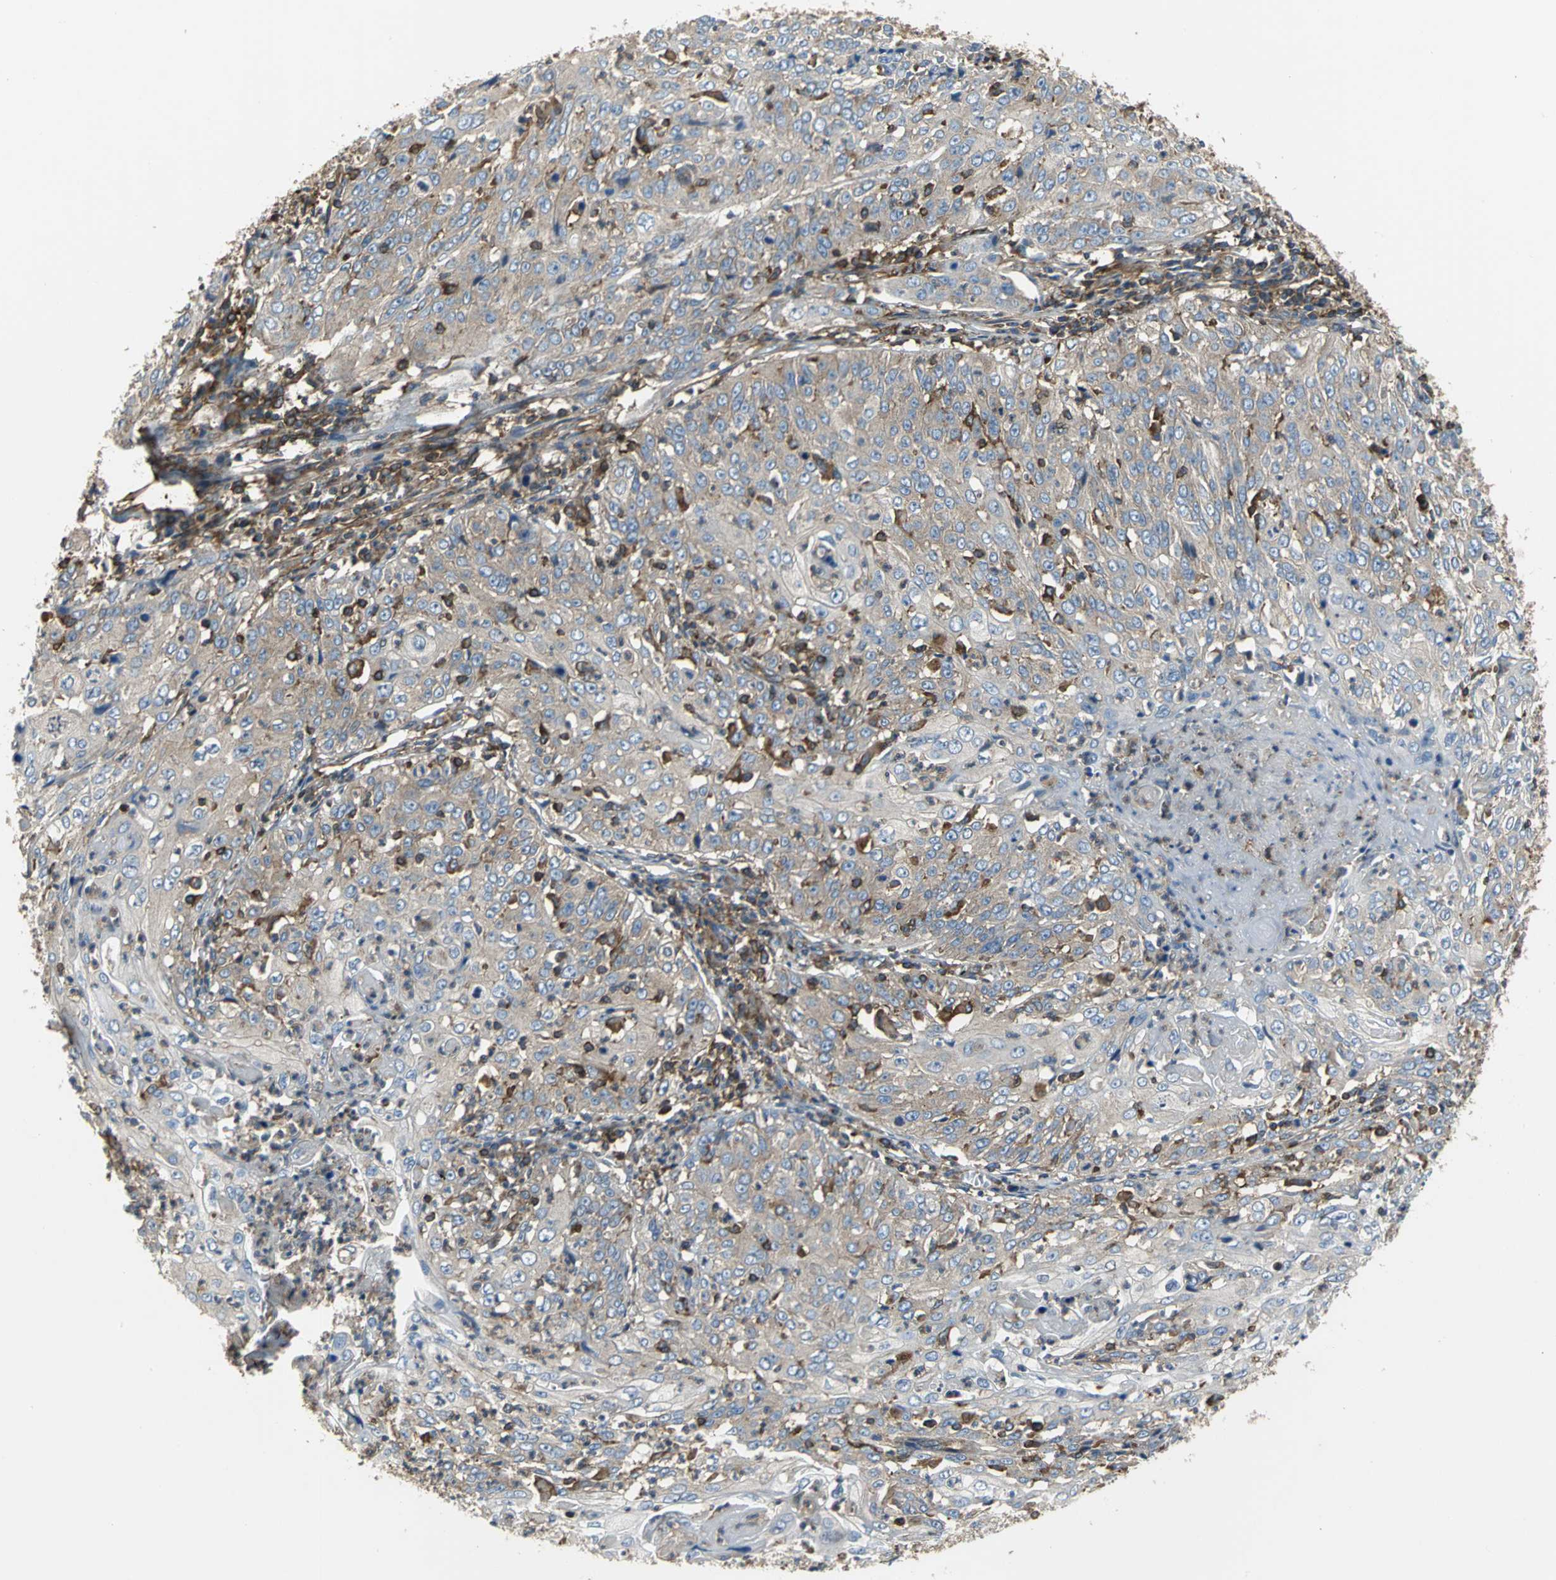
{"staining": {"intensity": "weak", "quantity": "25%-75%", "location": "cytoplasmic/membranous"}, "tissue": "cervical cancer", "cell_type": "Tumor cells", "image_type": "cancer", "snomed": [{"axis": "morphology", "description": "Squamous cell carcinoma, NOS"}, {"axis": "topography", "description": "Cervix"}], "caption": "Immunohistochemical staining of cervical cancer (squamous cell carcinoma) displays low levels of weak cytoplasmic/membranous expression in about 25%-75% of tumor cells.", "gene": "TLN1", "patient": {"sex": "female", "age": 39}}